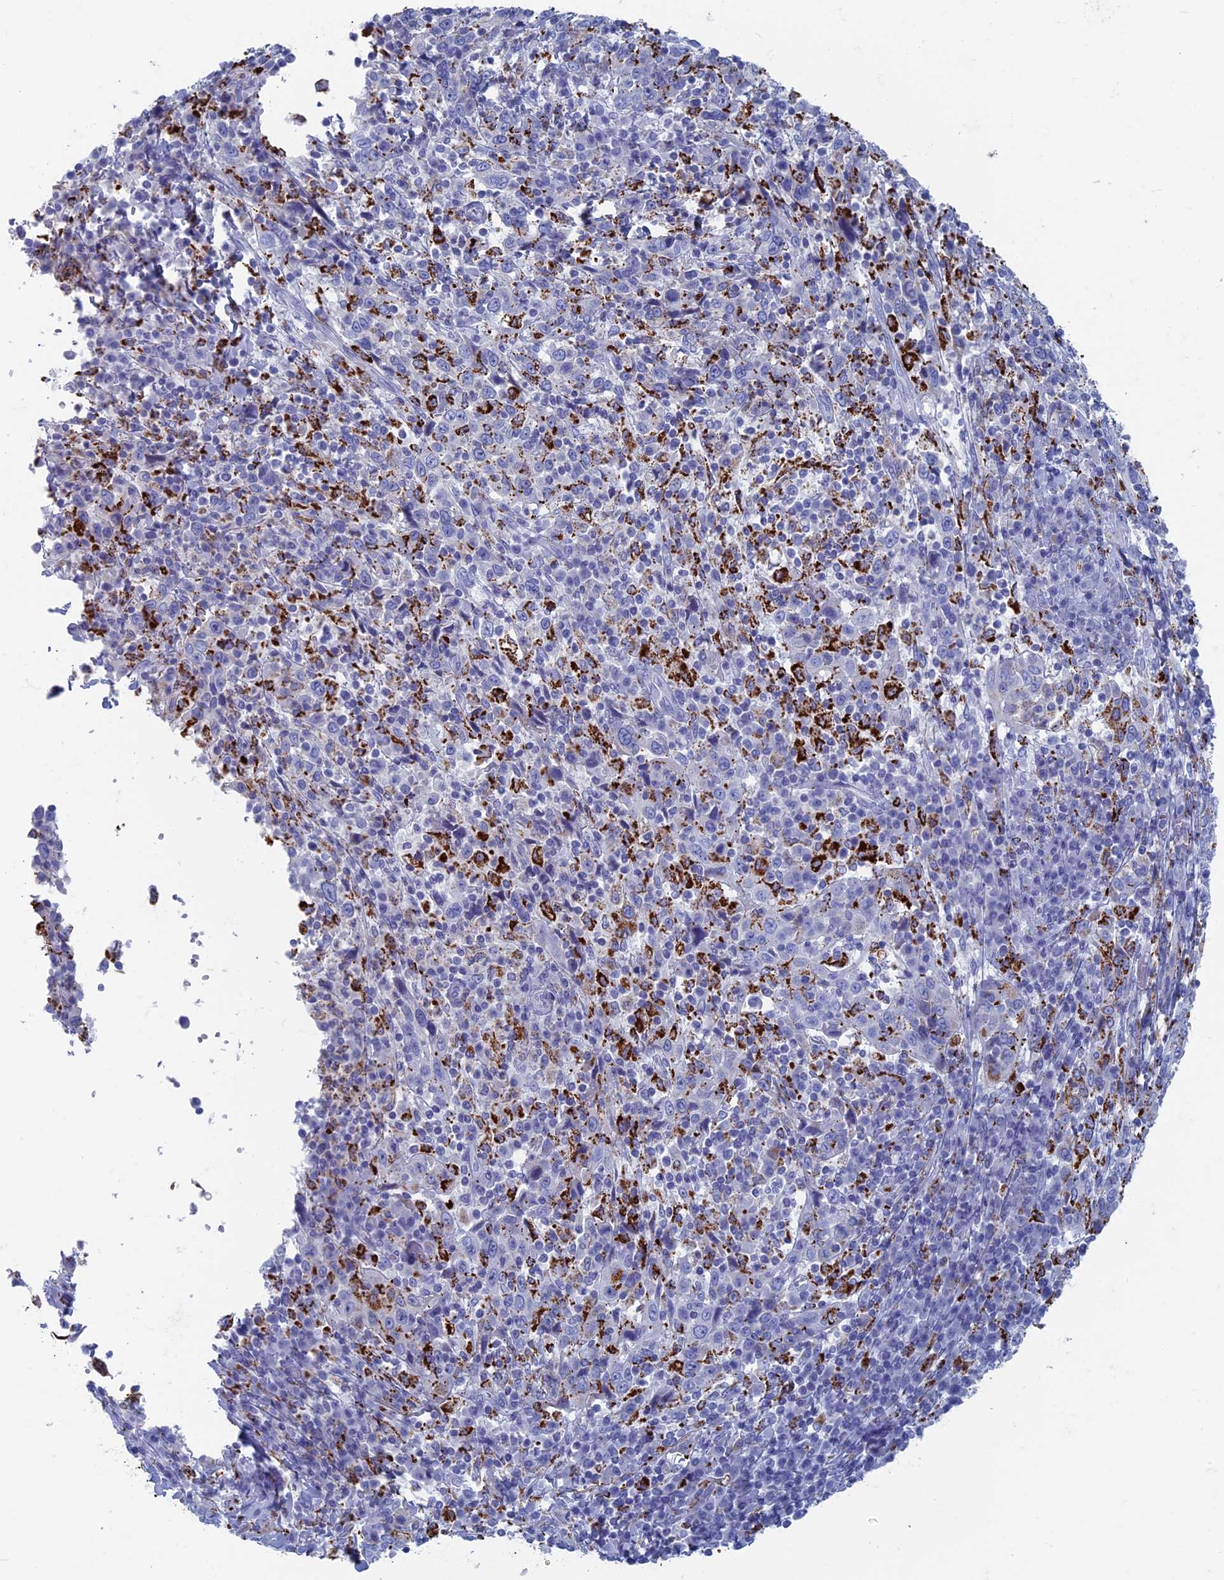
{"staining": {"intensity": "strong", "quantity": "<25%", "location": "cytoplasmic/membranous"}, "tissue": "cervical cancer", "cell_type": "Tumor cells", "image_type": "cancer", "snomed": [{"axis": "morphology", "description": "Squamous cell carcinoma, NOS"}, {"axis": "topography", "description": "Cervix"}], "caption": "Human cervical cancer stained with a brown dye reveals strong cytoplasmic/membranous positive expression in about <25% of tumor cells.", "gene": "ALMS1", "patient": {"sex": "female", "age": 46}}